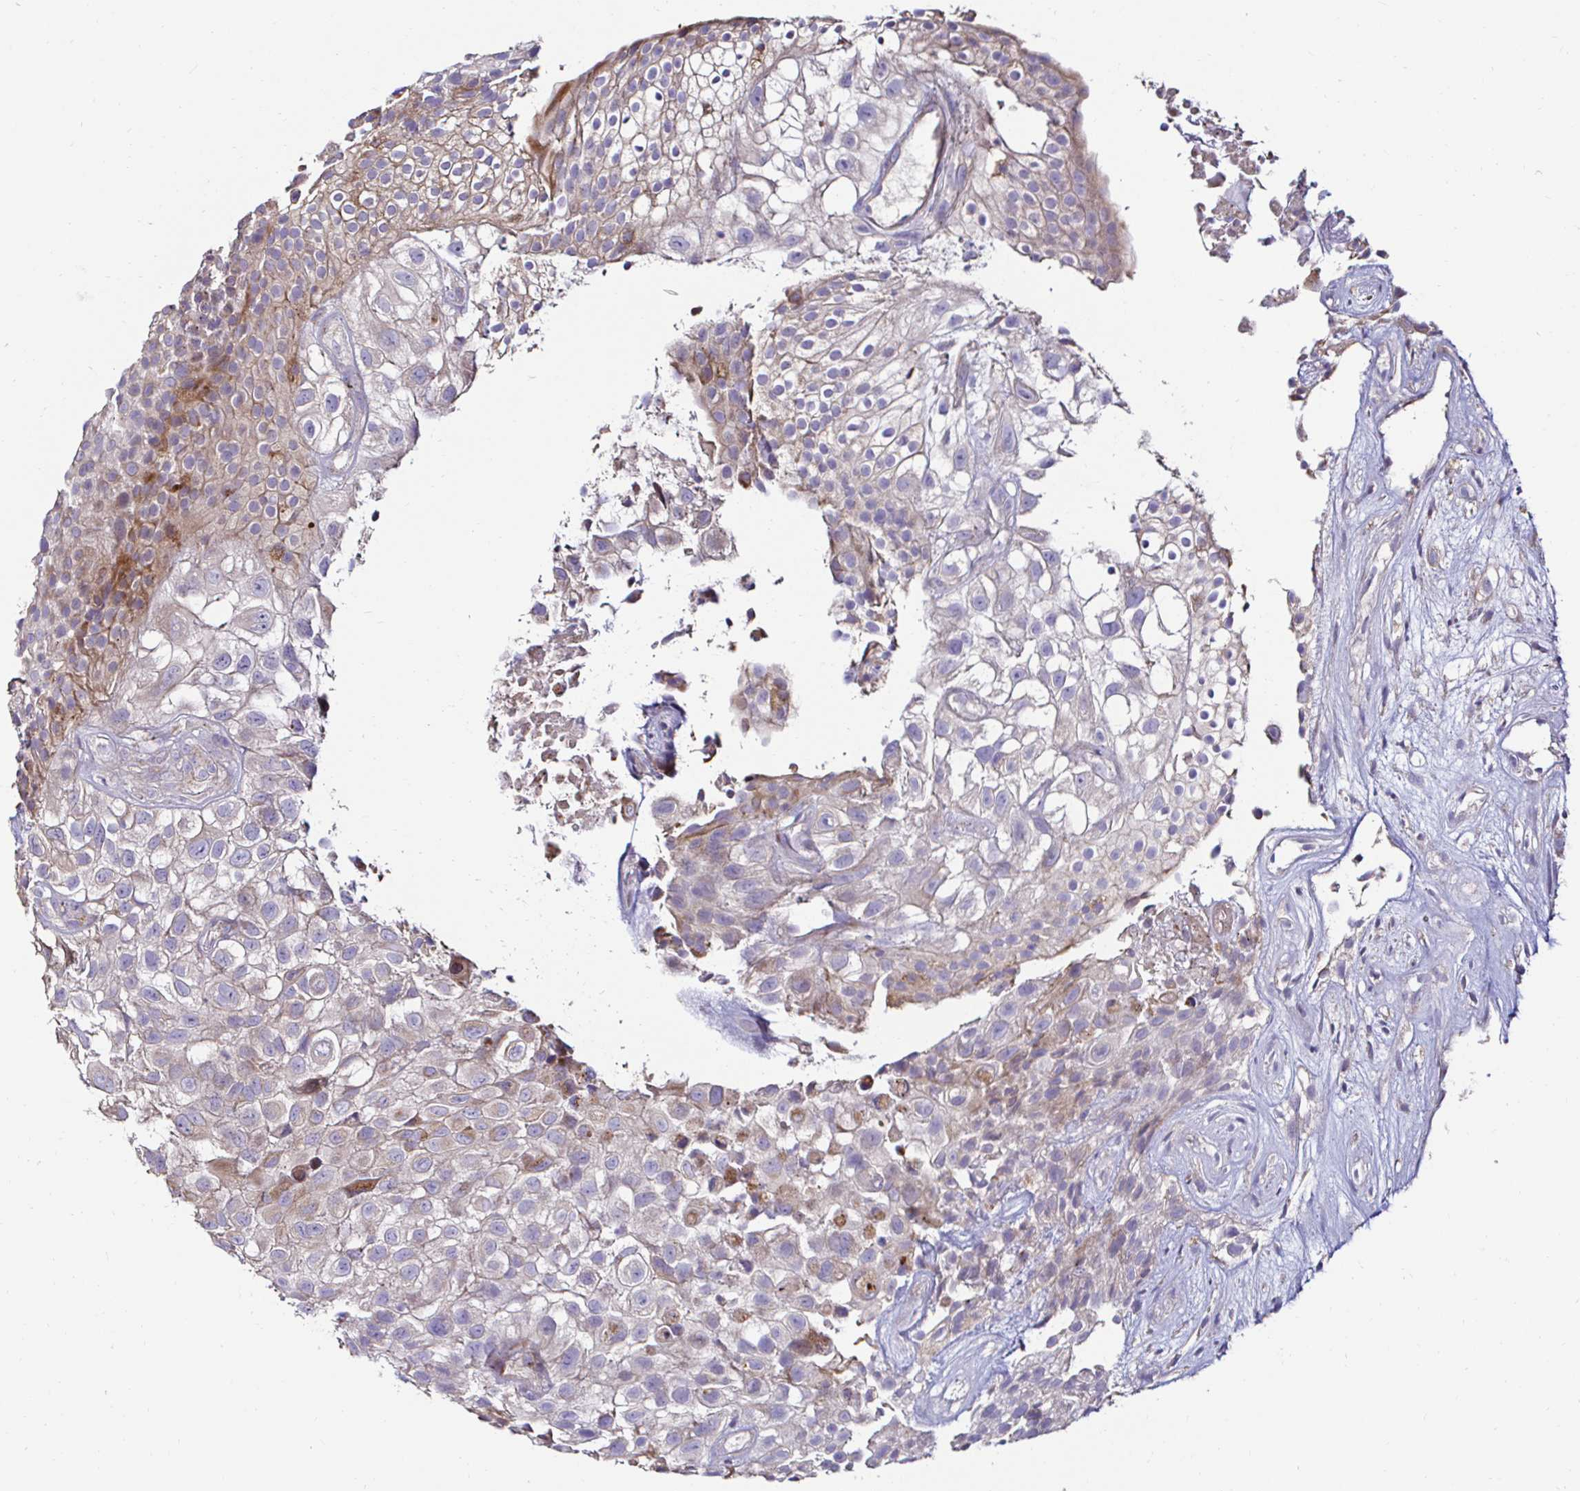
{"staining": {"intensity": "weak", "quantity": "<25%", "location": "cytoplasmic/membranous"}, "tissue": "urothelial cancer", "cell_type": "Tumor cells", "image_type": "cancer", "snomed": [{"axis": "morphology", "description": "Urothelial carcinoma, High grade"}, {"axis": "topography", "description": "Urinary bladder"}], "caption": "An image of urothelial carcinoma (high-grade) stained for a protein reveals no brown staining in tumor cells. (DAB (3,3'-diaminobenzidine) IHC visualized using brightfield microscopy, high magnification).", "gene": "GALNS", "patient": {"sex": "male", "age": 56}}